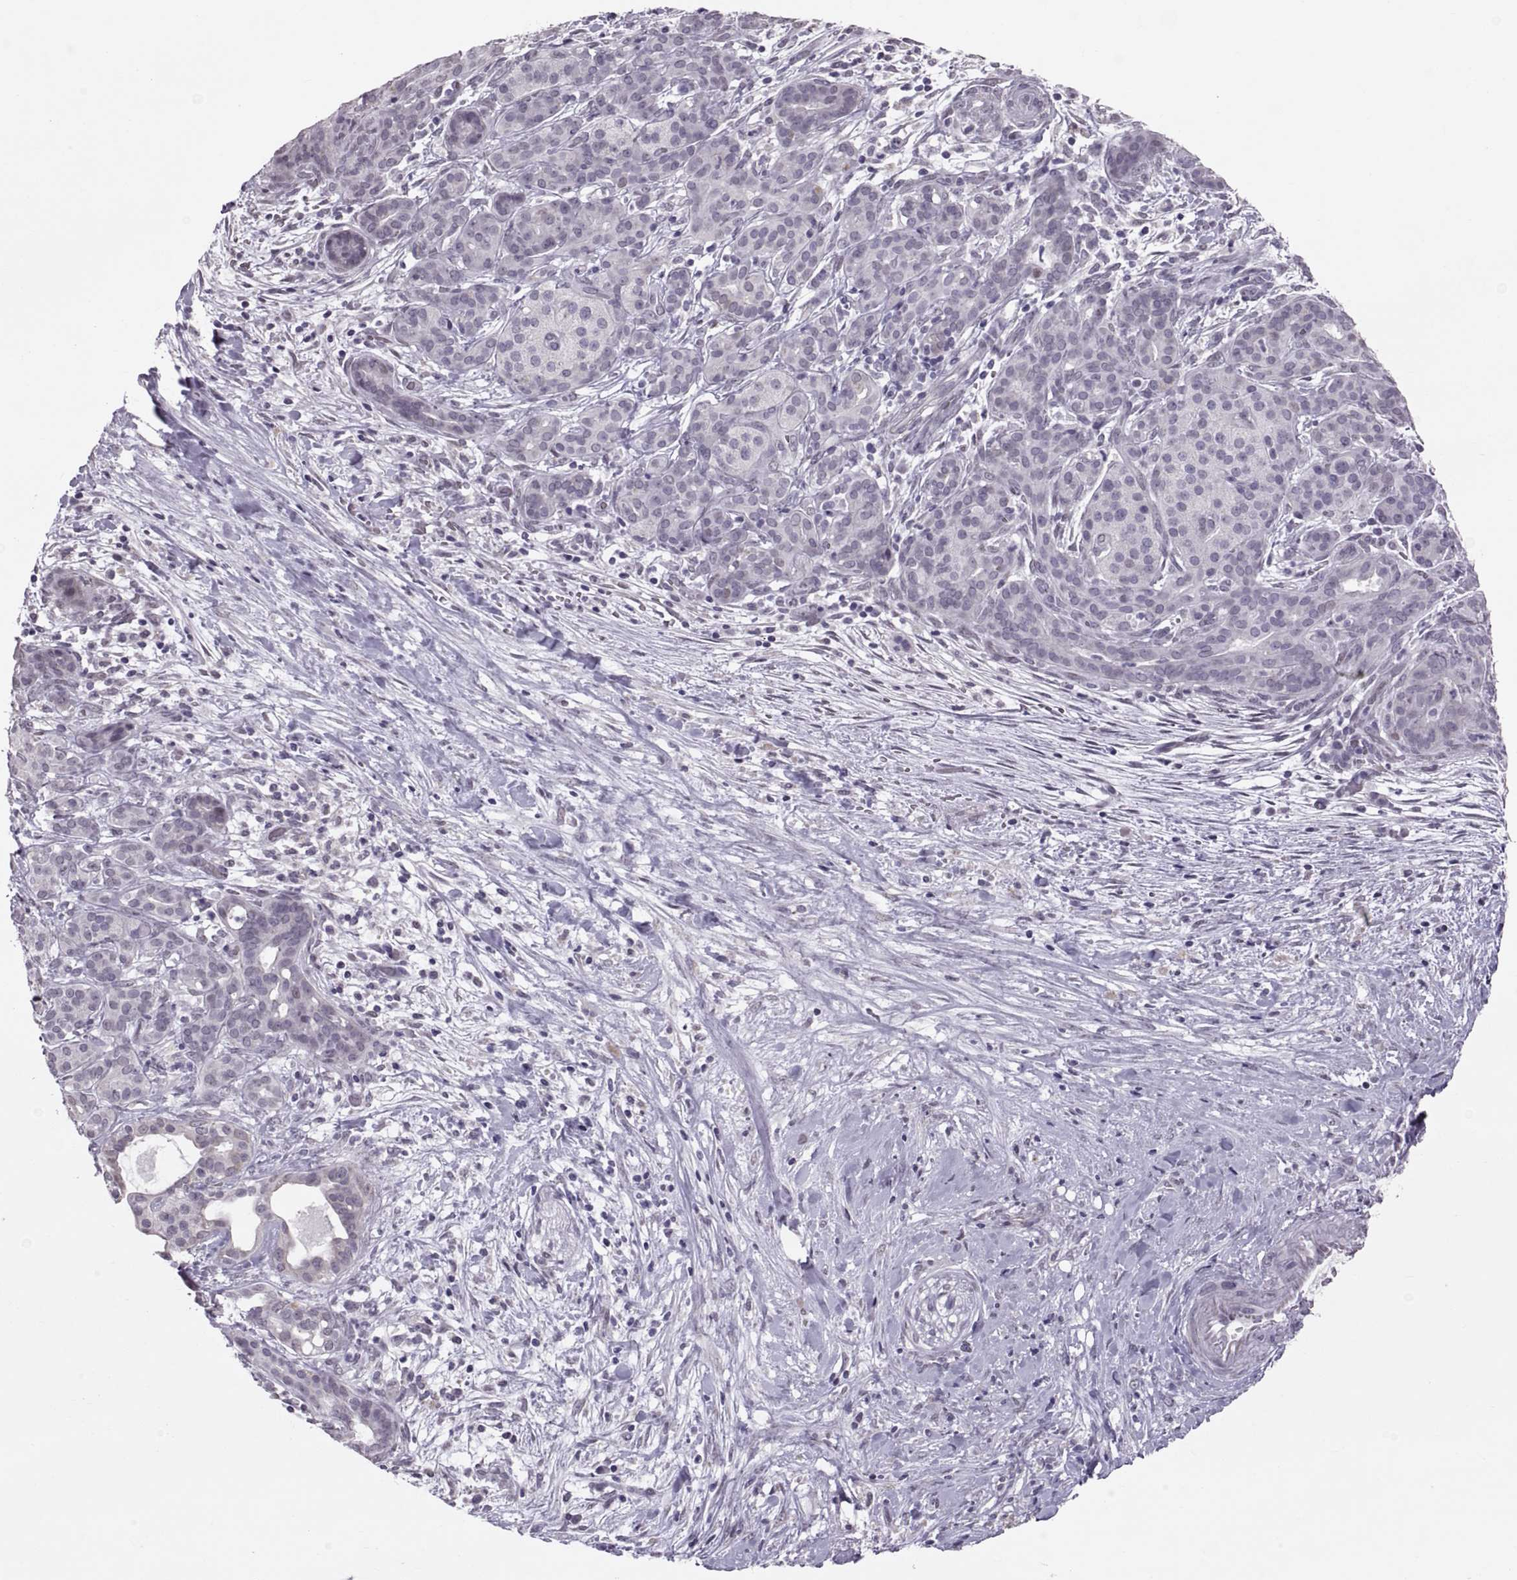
{"staining": {"intensity": "negative", "quantity": "none", "location": "none"}, "tissue": "pancreatic cancer", "cell_type": "Tumor cells", "image_type": "cancer", "snomed": [{"axis": "morphology", "description": "Adenocarcinoma, NOS"}, {"axis": "topography", "description": "Pancreas"}], "caption": "DAB immunohistochemical staining of human pancreatic cancer demonstrates no significant expression in tumor cells.", "gene": "KRT77", "patient": {"sex": "male", "age": 44}}